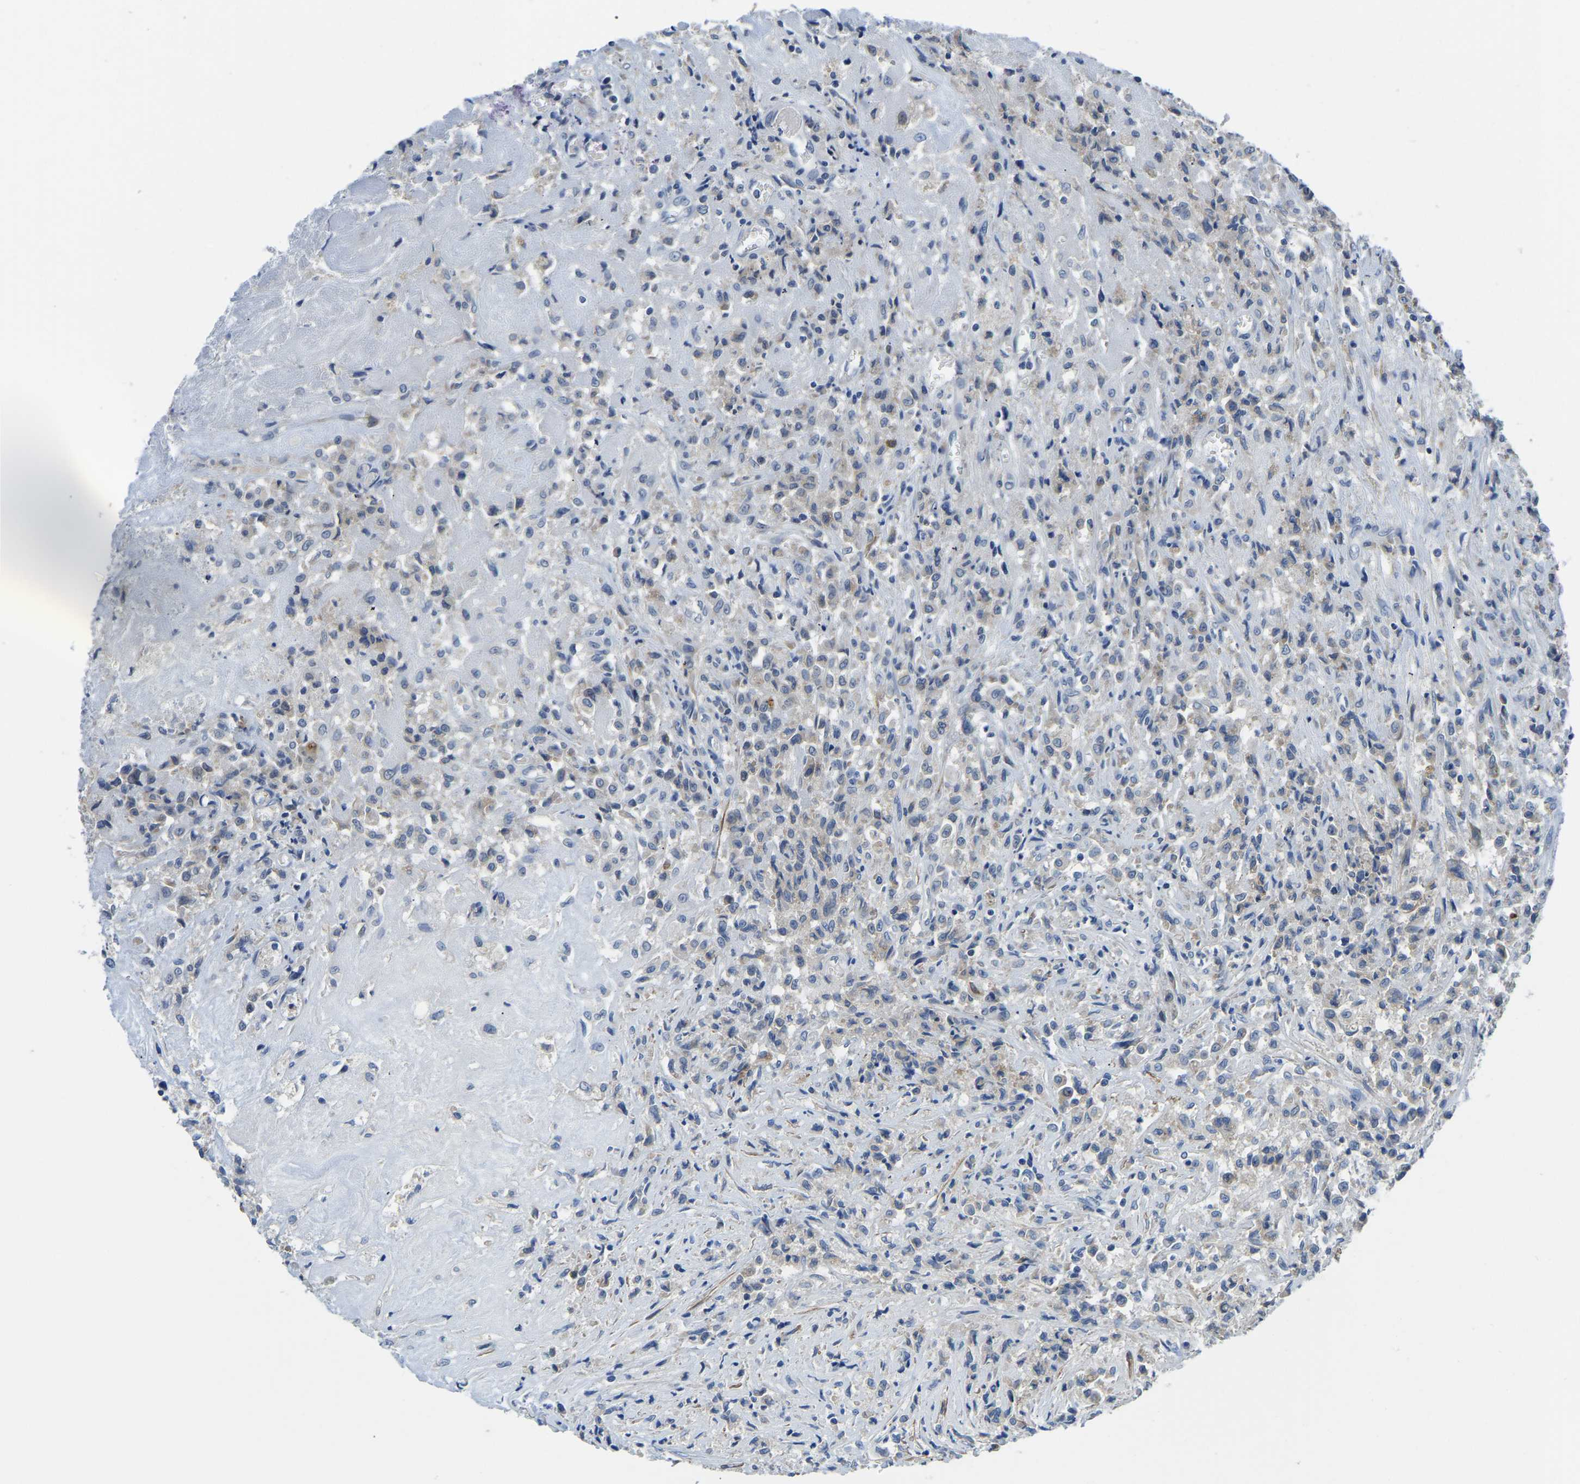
{"staining": {"intensity": "weak", "quantity": "<25%", "location": "cytoplasmic/membranous"}, "tissue": "testis cancer", "cell_type": "Tumor cells", "image_type": "cancer", "snomed": [{"axis": "morphology", "description": "Carcinoma, Embryonal, NOS"}, {"axis": "topography", "description": "Testis"}], "caption": "Immunohistochemical staining of testis cancer (embryonal carcinoma) displays no significant staining in tumor cells.", "gene": "LIAS", "patient": {"sex": "male", "age": 2}}